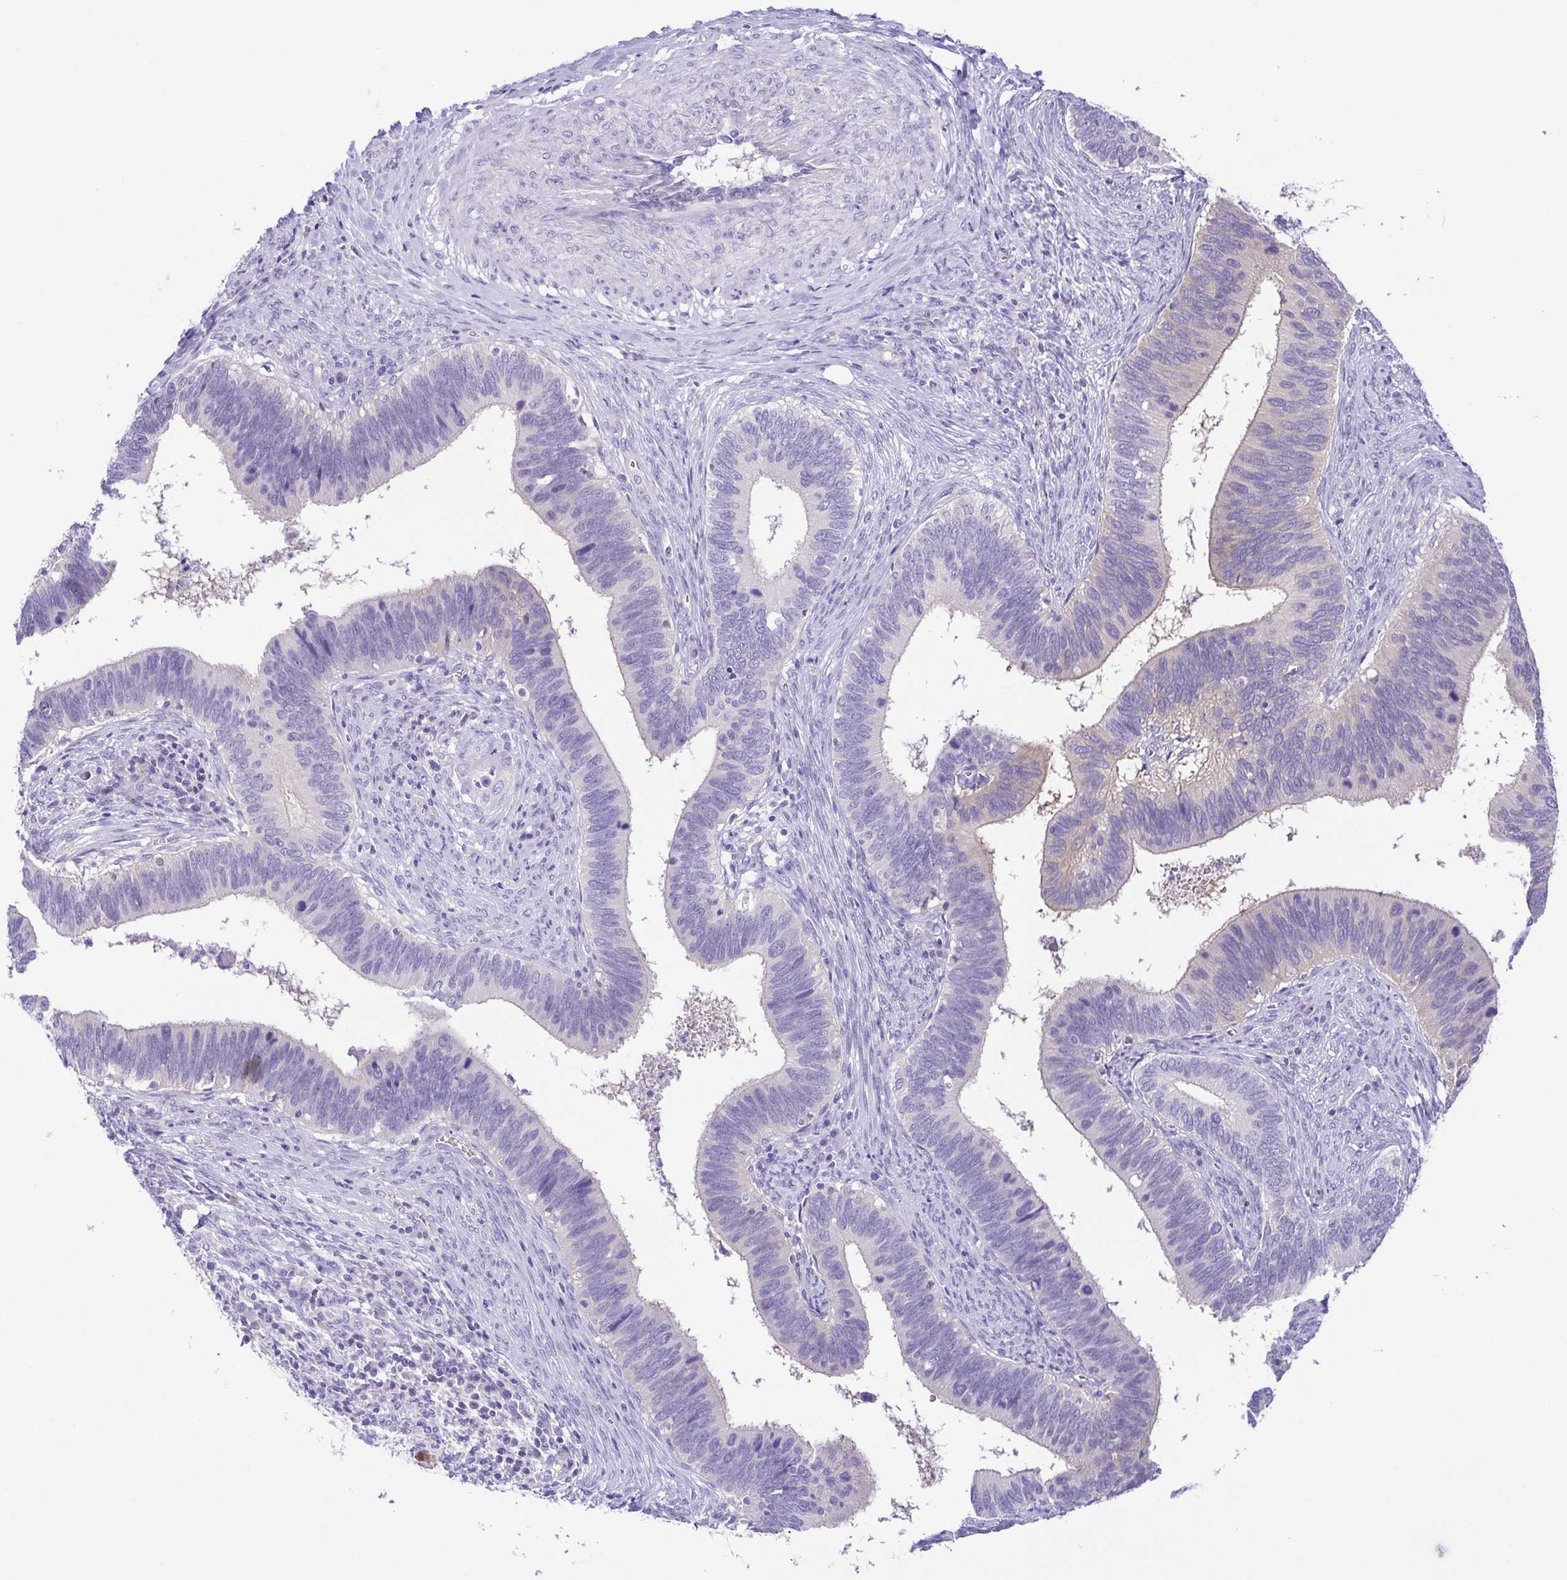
{"staining": {"intensity": "negative", "quantity": "none", "location": "none"}, "tissue": "cervical cancer", "cell_type": "Tumor cells", "image_type": "cancer", "snomed": [{"axis": "morphology", "description": "Adenocarcinoma, NOS"}, {"axis": "topography", "description": "Cervix"}], "caption": "A high-resolution photomicrograph shows immunohistochemistry staining of cervical cancer (adenocarcinoma), which reveals no significant staining in tumor cells. (DAB IHC, high magnification).", "gene": "EPB42", "patient": {"sex": "female", "age": 42}}